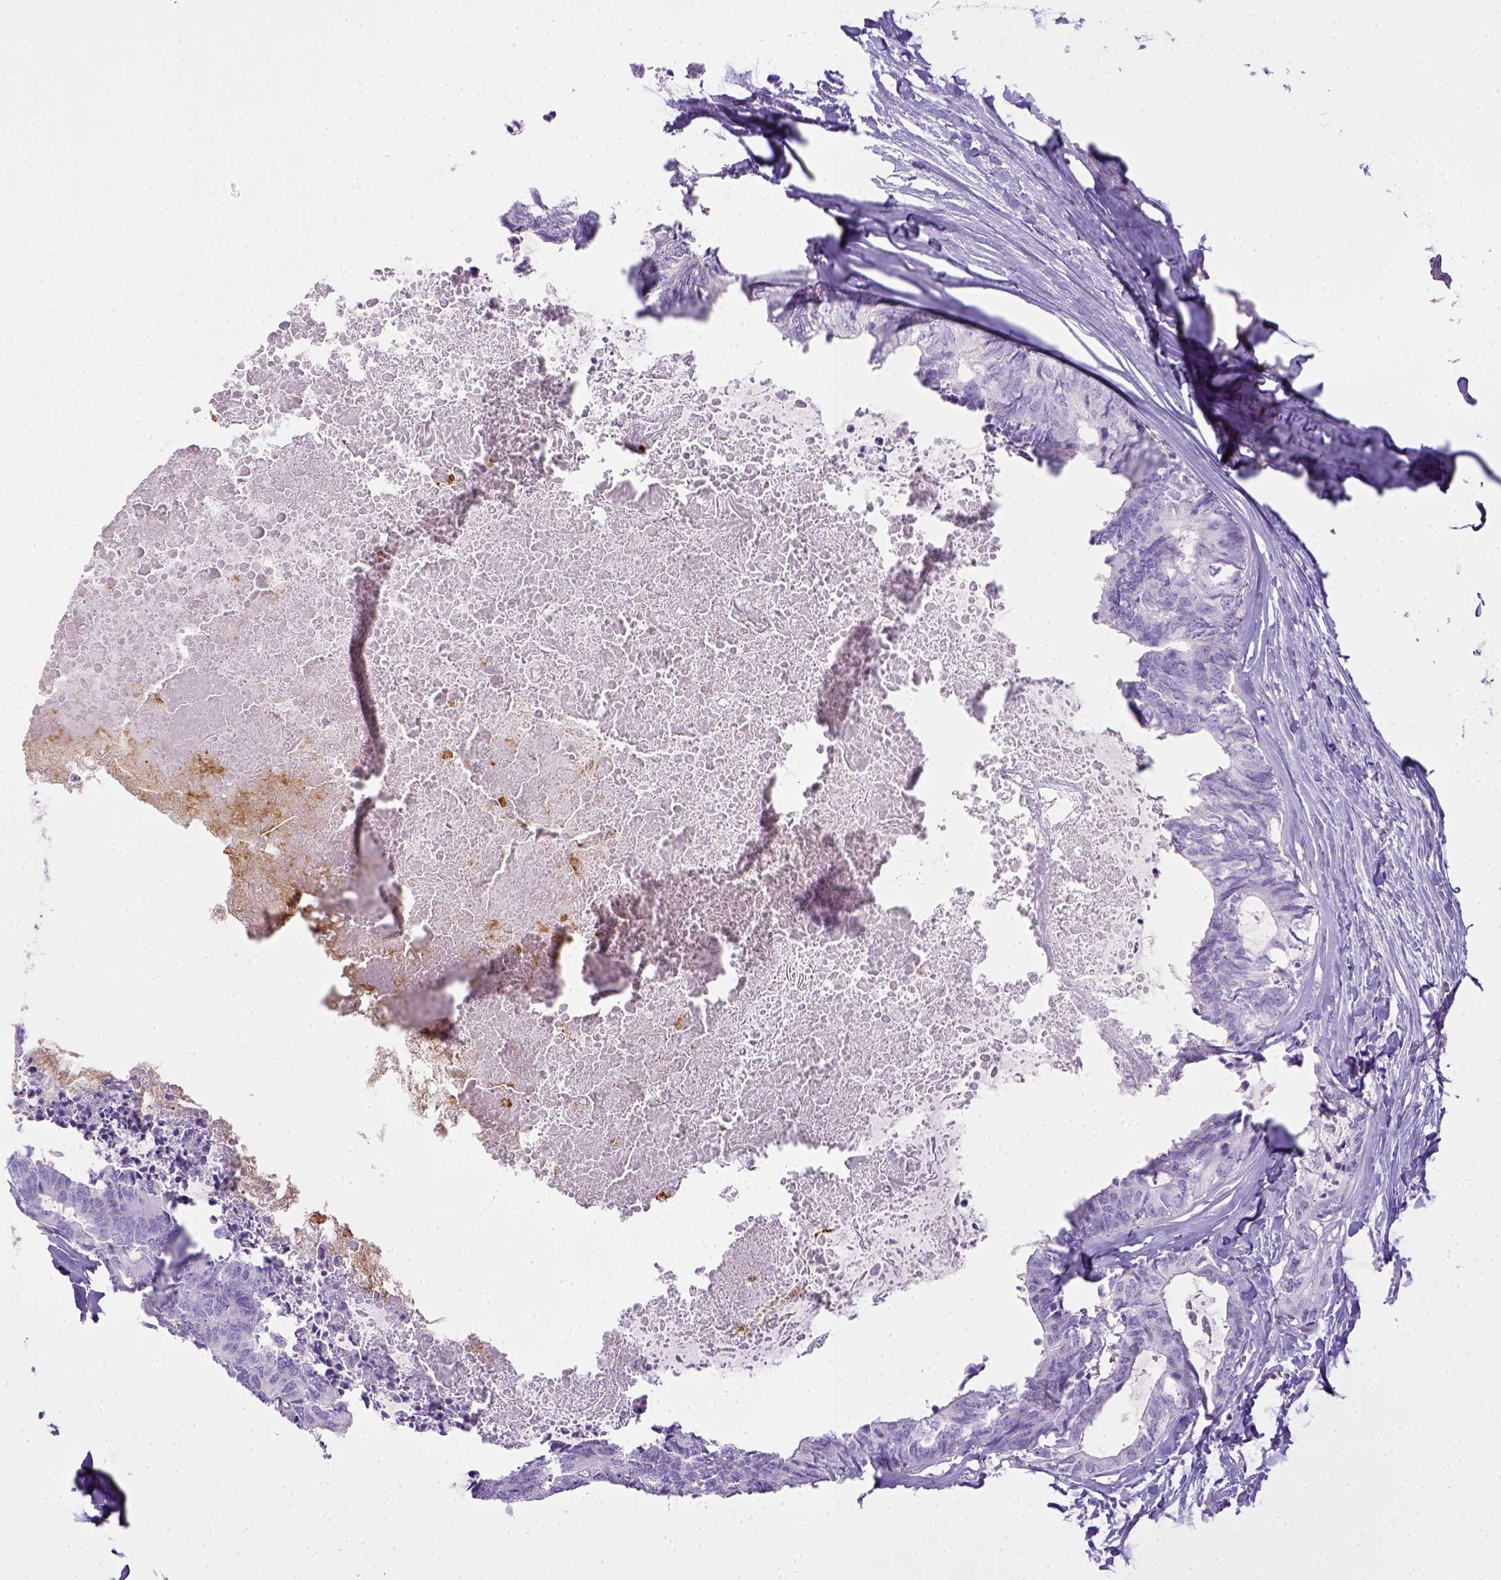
{"staining": {"intensity": "negative", "quantity": "none", "location": "none"}, "tissue": "colorectal cancer", "cell_type": "Tumor cells", "image_type": "cancer", "snomed": [{"axis": "morphology", "description": "Adenocarcinoma, NOS"}, {"axis": "topography", "description": "Colon"}, {"axis": "topography", "description": "Rectum"}], "caption": "IHC histopathology image of neoplastic tissue: colorectal cancer (adenocarcinoma) stained with DAB shows no significant protein expression in tumor cells.", "gene": "ITGAM", "patient": {"sex": "male", "age": 57}}